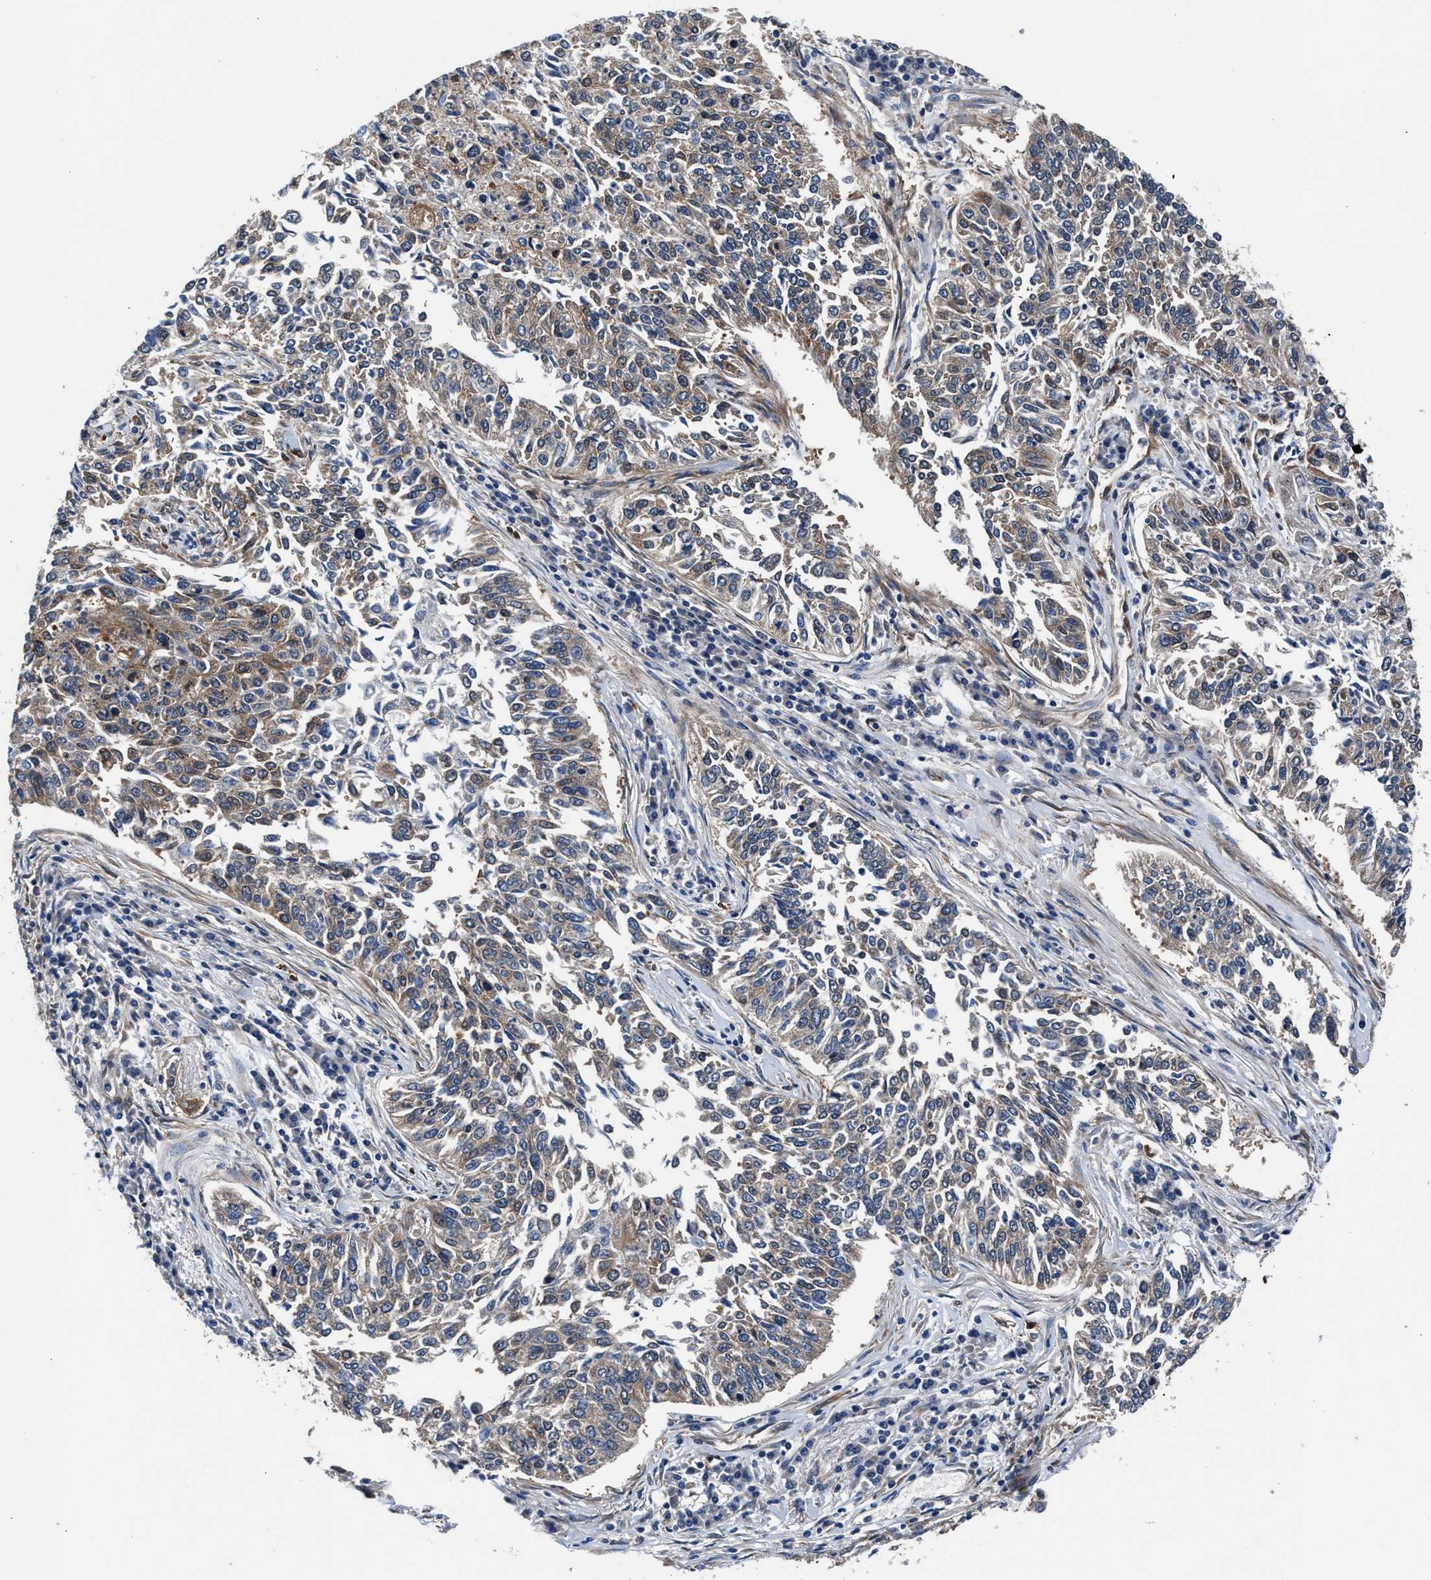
{"staining": {"intensity": "weak", "quantity": "25%-75%", "location": "cytoplasmic/membranous"}, "tissue": "lung cancer", "cell_type": "Tumor cells", "image_type": "cancer", "snomed": [{"axis": "morphology", "description": "Normal tissue, NOS"}, {"axis": "morphology", "description": "Squamous cell carcinoma, NOS"}, {"axis": "topography", "description": "Cartilage tissue"}, {"axis": "topography", "description": "Bronchus"}, {"axis": "topography", "description": "Lung"}], "caption": "Weak cytoplasmic/membranous protein positivity is identified in approximately 25%-75% of tumor cells in lung cancer (squamous cell carcinoma). (DAB (3,3'-diaminobenzidine) IHC with brightfield microscopy, high magnification).", "gene": "SH3GL1", "patient": {"sex": "female", "age": 49}}